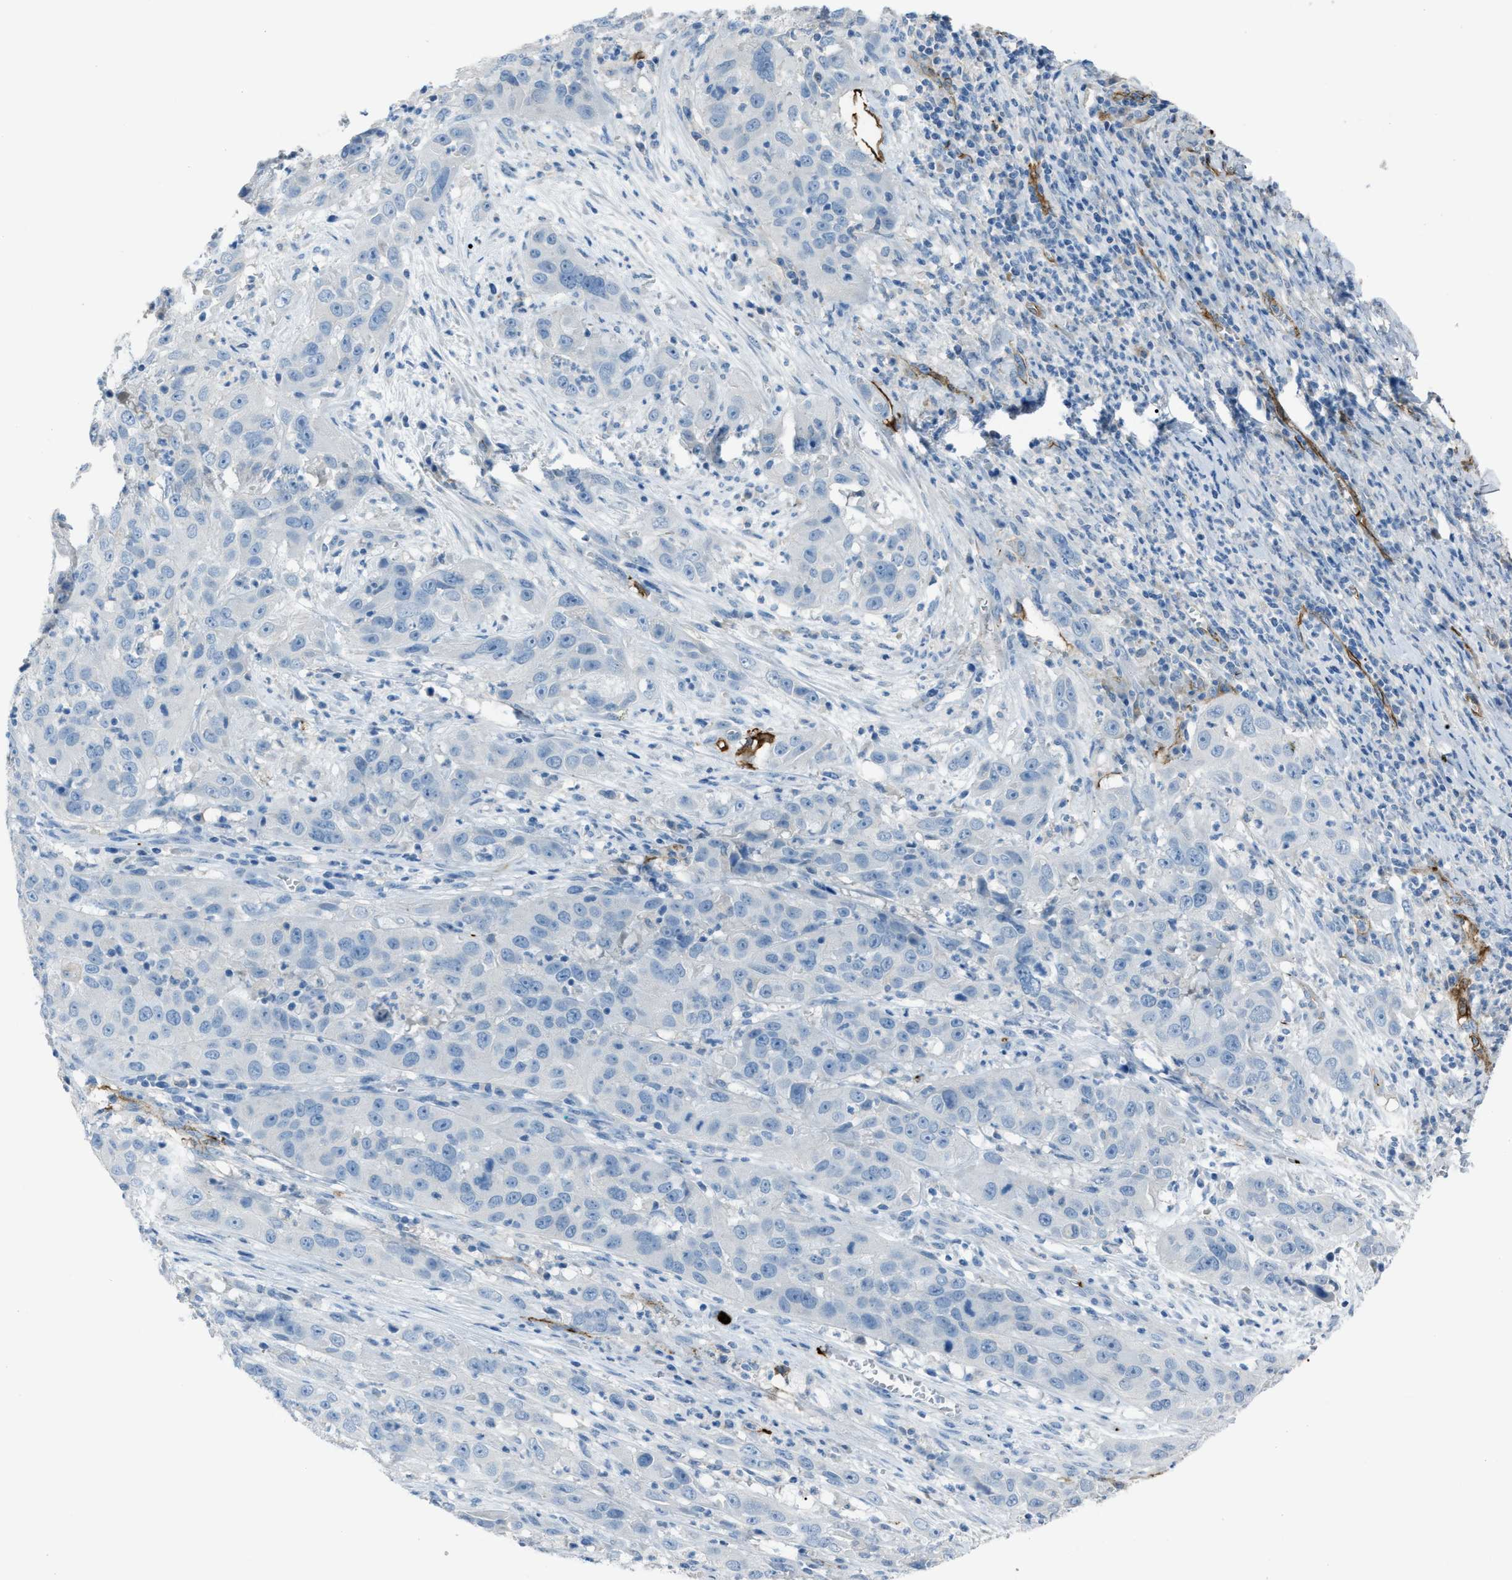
{"staining": {"intensity": "negative", "quantity": "none", "location": "none"}, "tissue": "cervical cancer", "cell_type": "Tumor cells", "image_type": "cancer", "snomed": [{"axis": "morphology", "description": "Squamous cell carcinoma, NOS"}, {"axis": "topography", "description": "Cervix"}], "caption": "Protein analysis of squamous cell carcinoma (cervical) demonstrates no significant expression in tumor cells.", "gene": "SLC22A15", "patient": {"sex": "female", "age": 32}}